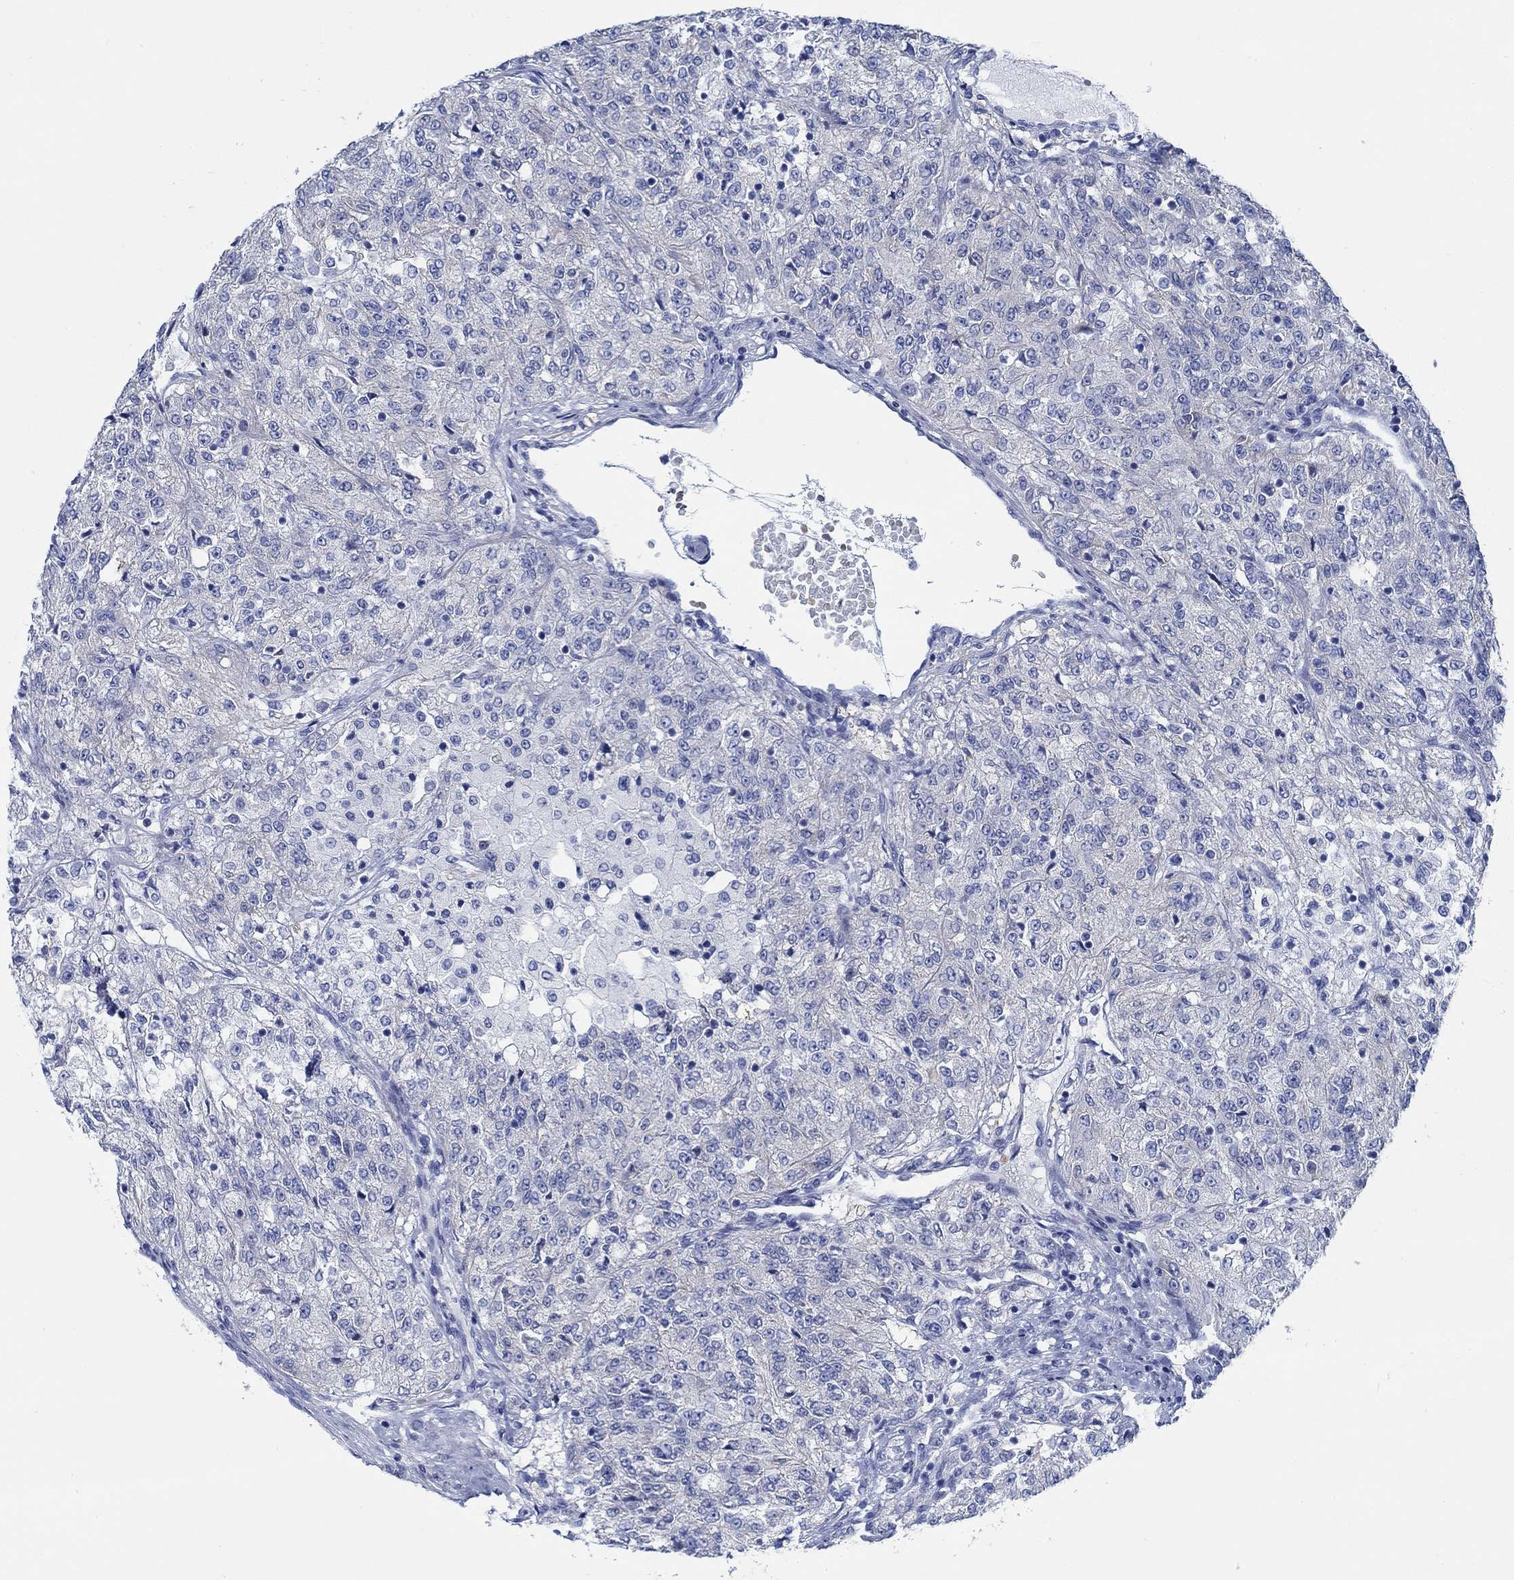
{"staining": {"intensity": "negative", "quantity": "none", "location": "none"}, "tissue": "renal cancer", "cell_type": "Tumor cells", "image_type": "cancer", "snomed": [{"axis": "morphology", "description": "Adenocarcinoma, NOS"}, {"axis": "topography", "description": "Kidney"}], "caption": "Immunohistochemistry (IHC) of human renal cancer (adenocarcinoma) shows no staining in tumor cells. Brightfield microscopy of IHC stained with DAB (brown) and hematoxylin (blue), captured at high magnification.", "gene": "SVEP1", "patient": {"sex": "female", "age": 63}}